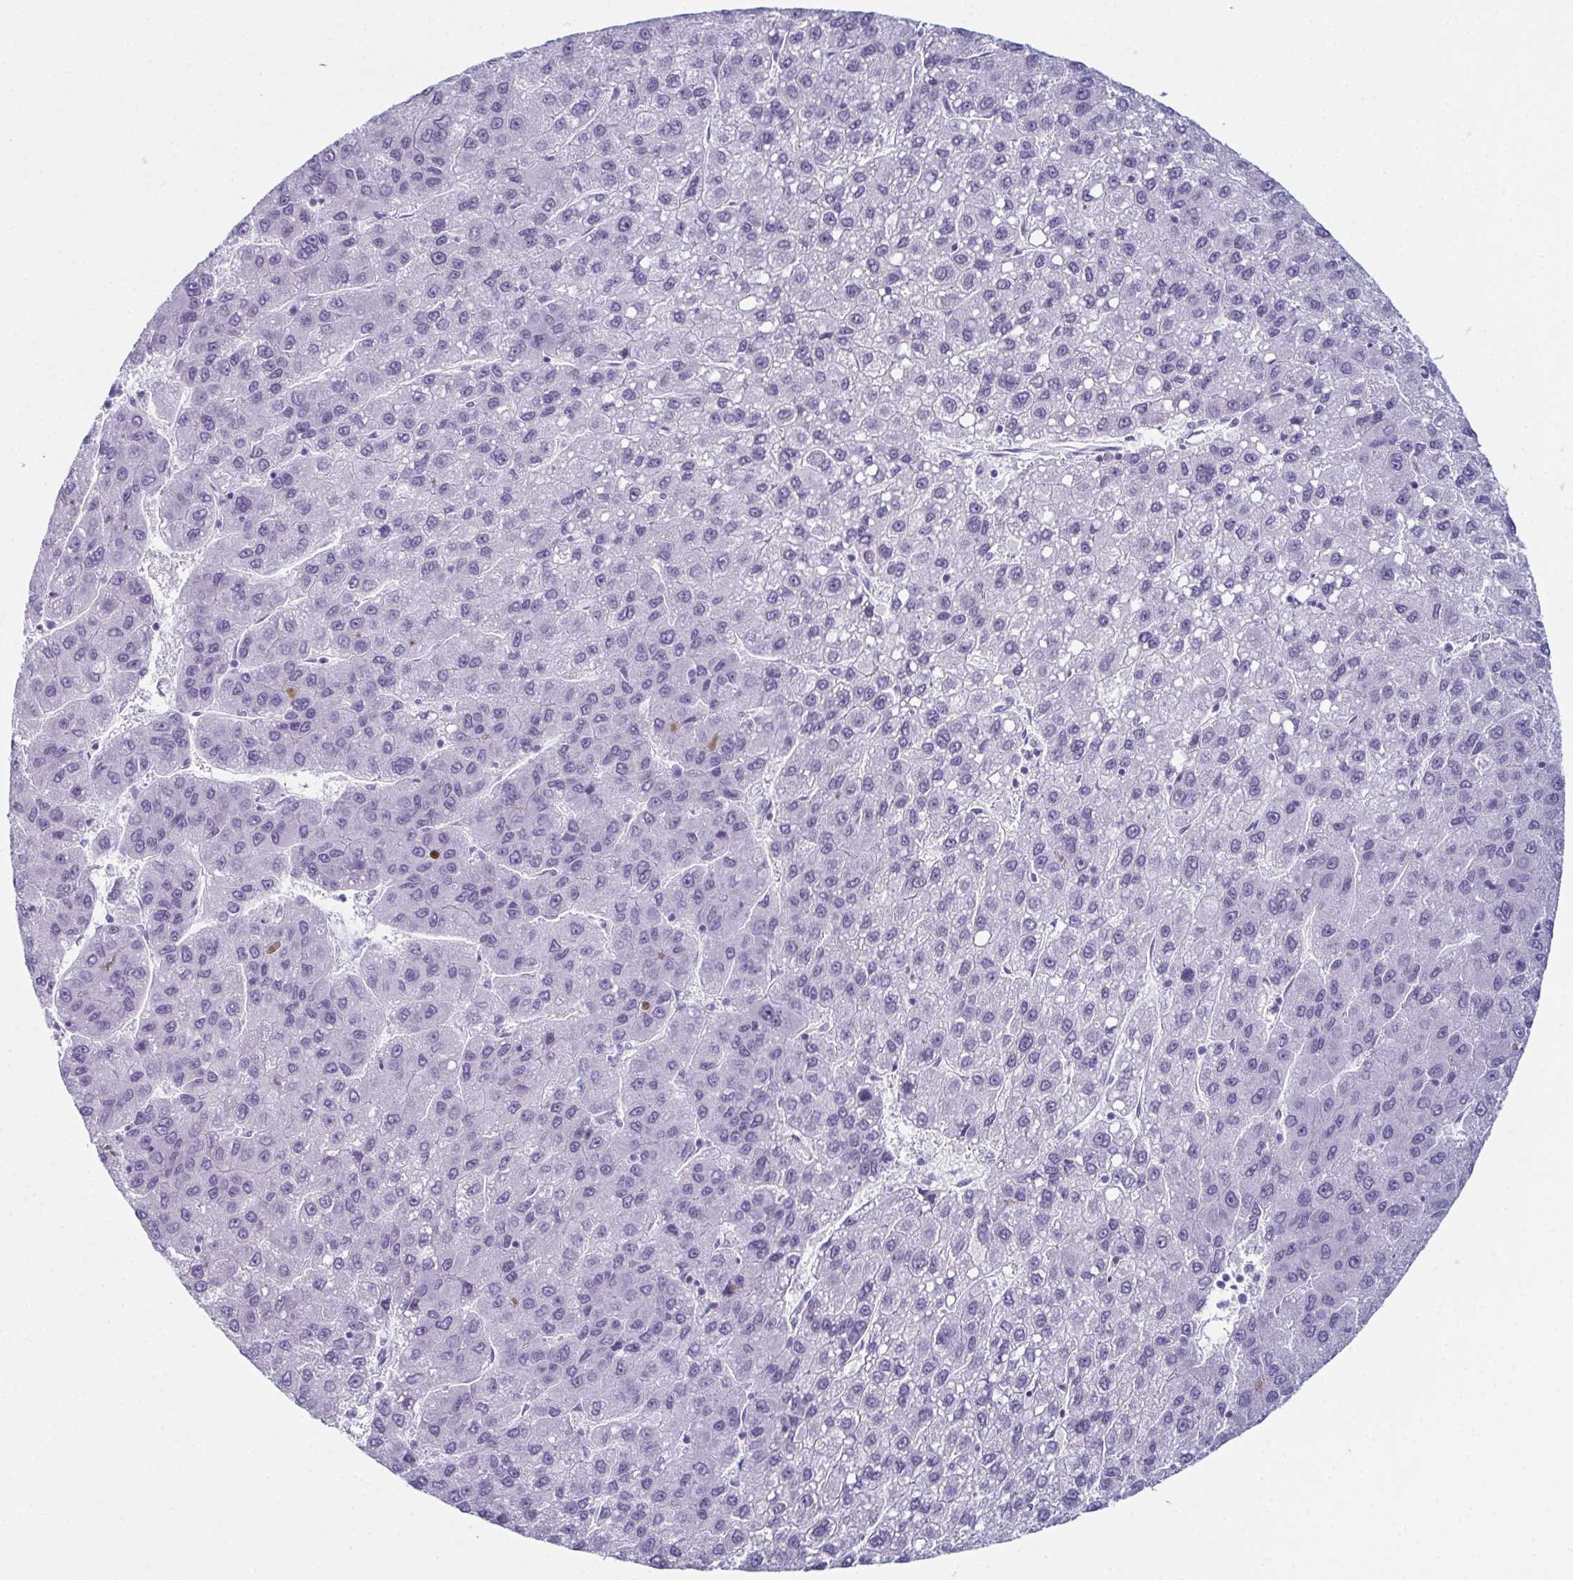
{"staining": {"intensity": "negative", "quantity": "none", "location": "none"}, "tissue": "liver cancer", "cell_type": "Tumor cells", "image_type": "cancer", "snomed": [{"axis": "morphology", "description": "Carcinoma, Hepatocellular, NOS"}, {"axis": "topography", "description": "Liver"}], "caption": "Photomicrograph shows no significant protein expression in tumor cells of liver cancer.", "gene": "ENKUR", "patient": {"sex": "female", "age": 82}}